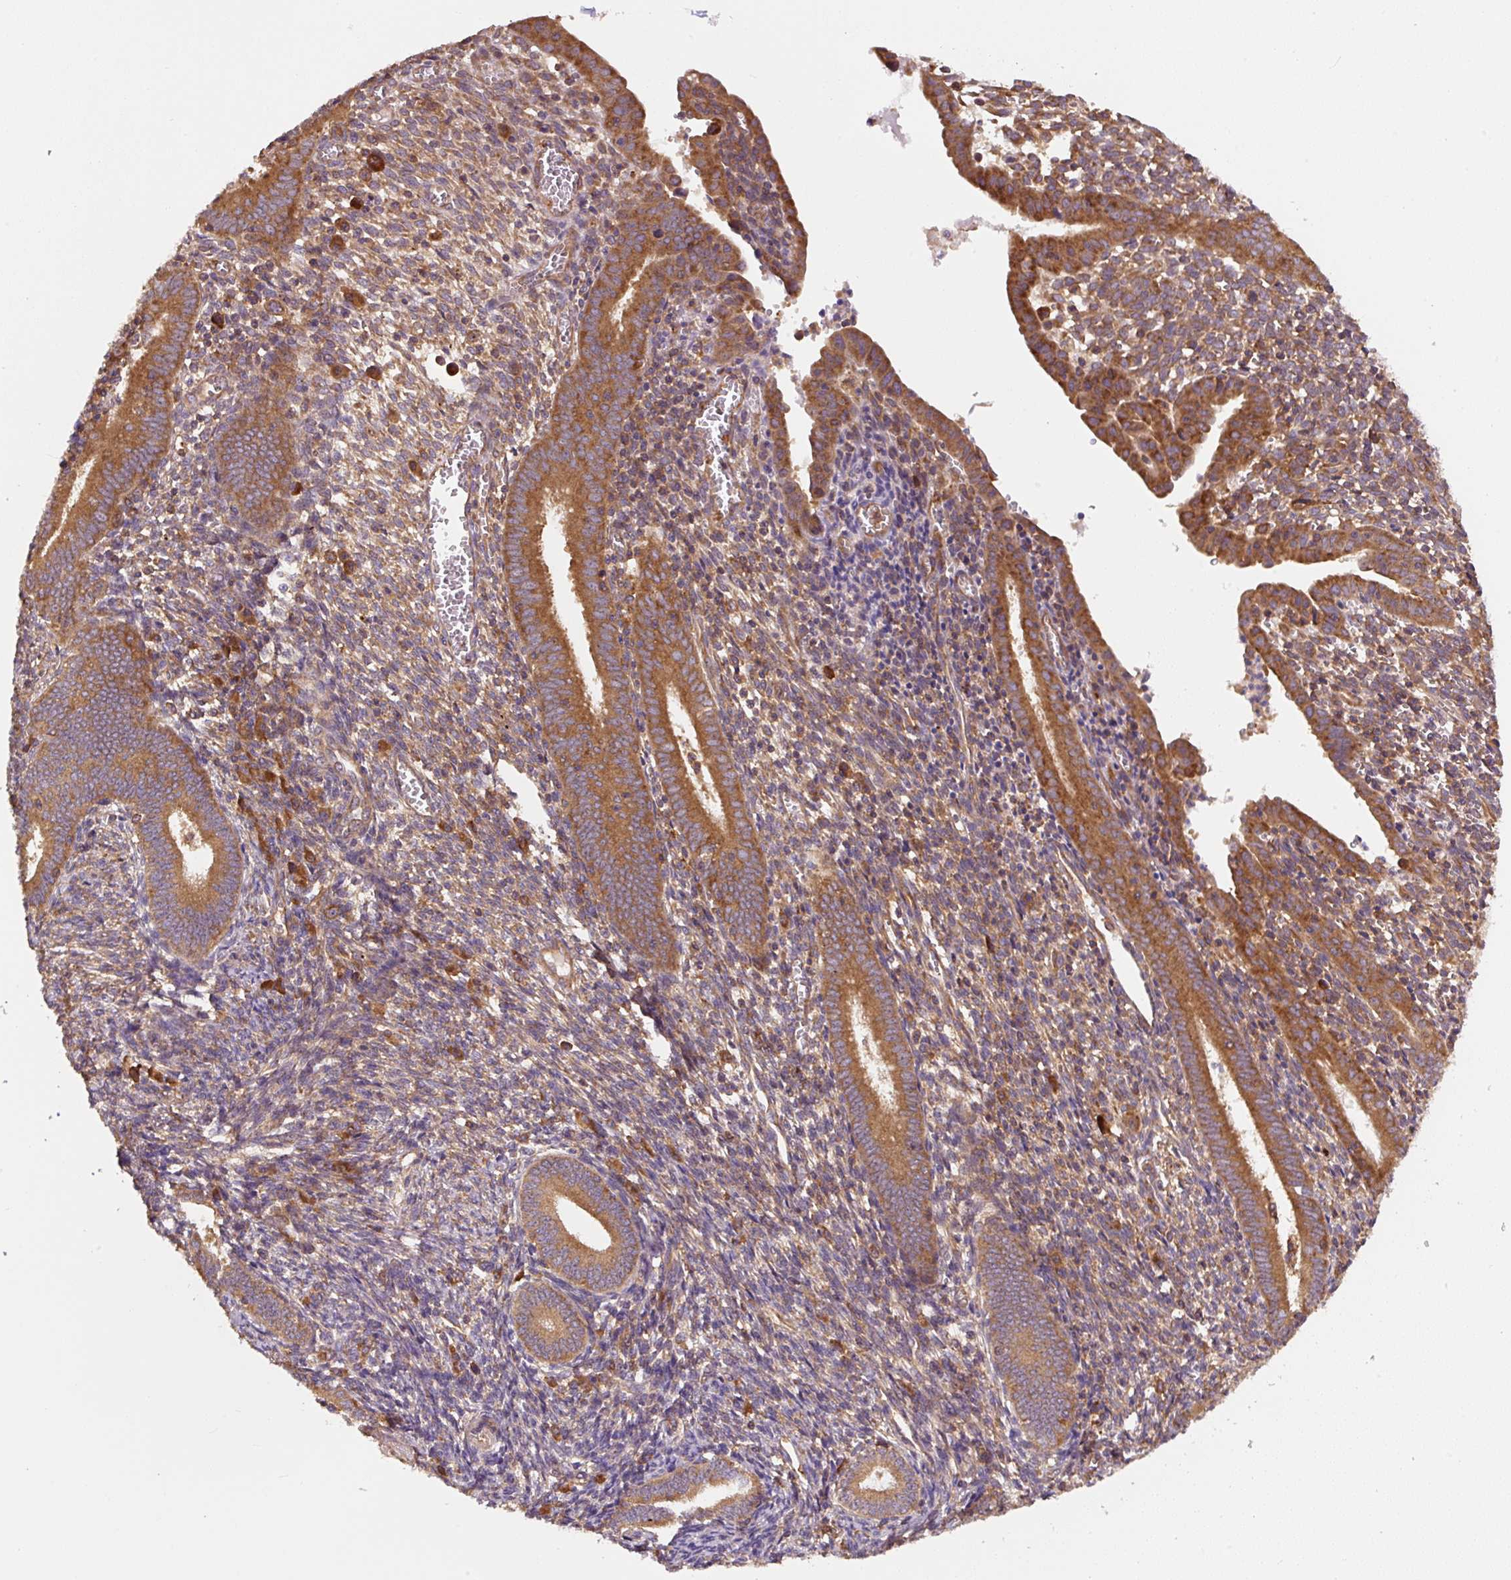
{"staining": {"intensity": "moderate", "quantity": ">75%", "location": "cytoplasmic/membranous"}, "tissue": "endometrium", "cell_type": "Cells in endometrial stroma", "image_type": "normal", "snomed": [{"axis": "morphology", "description": "Normal tissue, NOS"}, {"axis": "topography", "description": "Endometrium"}], "caption": "Protein expression analysis of benign endometrium demonstrates moderate cytoplasmic/membranous positivity in about >75% of cells in endometrial stroma. The staining is performed using DAB (3,3'-diaminobenzidine) brown chromogen to label protein expression. The nuclei are counter-stained blue using hematoxylin.", "gene": "EIF2S2", "patient": {"sex": "female", "age": 41}}